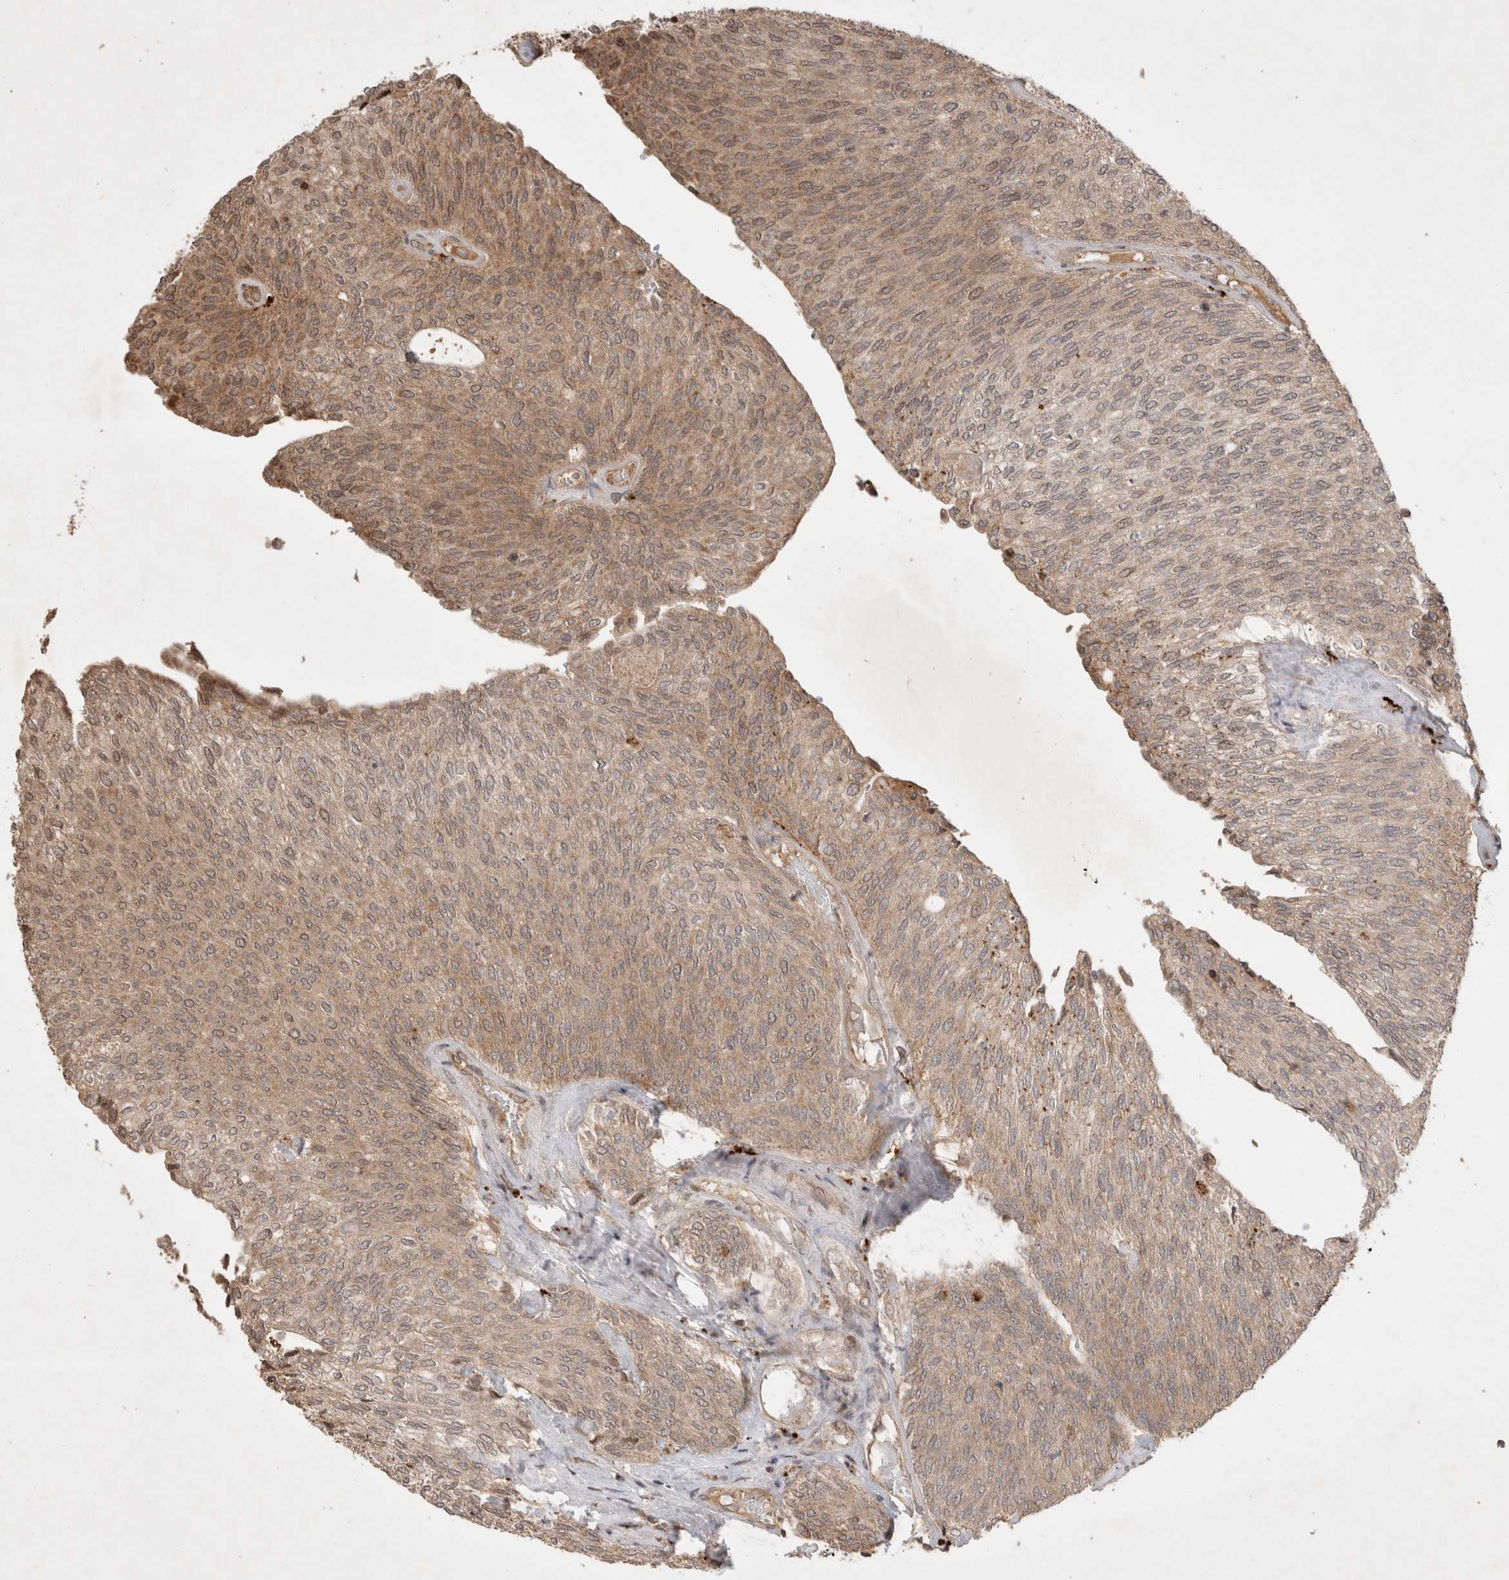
{"staining": {"intensity": "weak", "quantity": ">75%", "location": "cytoplasmic/membranous"}, "tissue": "urothelial cancer", "cell_type": "Tumor cells", "image_type": "cancer", "snomed": [{"axis": "morphology", "description": "Urothelial carcinoma, Low grade"}, {"axis": "topography", "description": "Urinary bladder"}], "caption": "The image displays a brown stain indicating the presence of a protein in the cytoplasmic/membranous of tumor cells in urothelial carcinoma (low-grade). (Brightfield microscopy of DAB IHC at high magnification).", "gene": "FAM221A", "patient": {"sex": "female", "age": 79}}